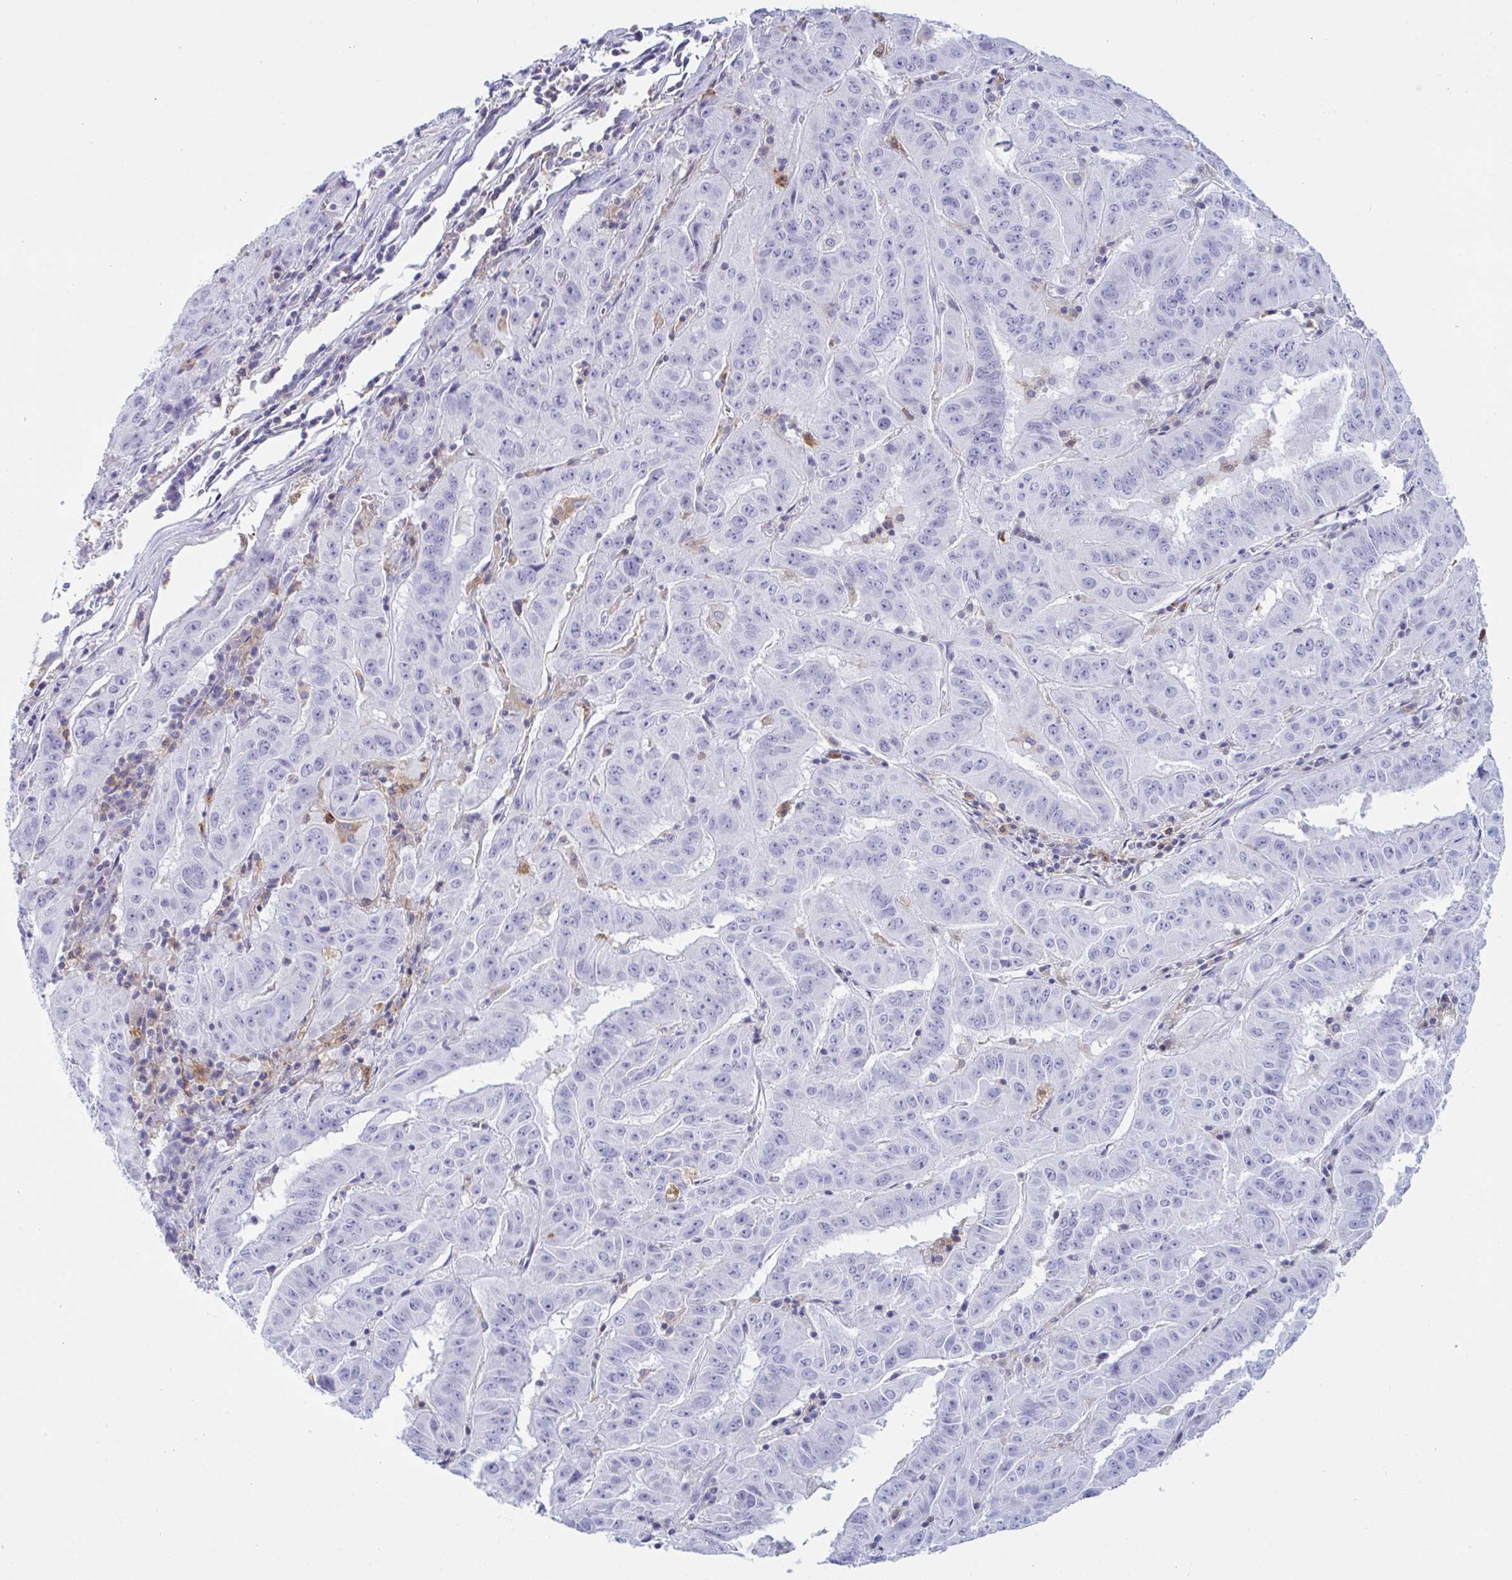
{"staining": {"intensity": "negative", "quantity": "none", "location": "none"}, "tissue": "pancreatic cancer", "cell_type": "Tumor cells", "image_type": "cancer", "snomed": [{"axis": "morphology", "description": "Adenocarcinoma, NOS"}, {"axis": "topography", "description": "Pancreas"}], "caption": "This is an immunohistochemistry photomicrograph of pancreatic cancer. There is no expression in tumor cells.", "gene": "MYO1F", "patient": {"sex": "male", "age": 63}}